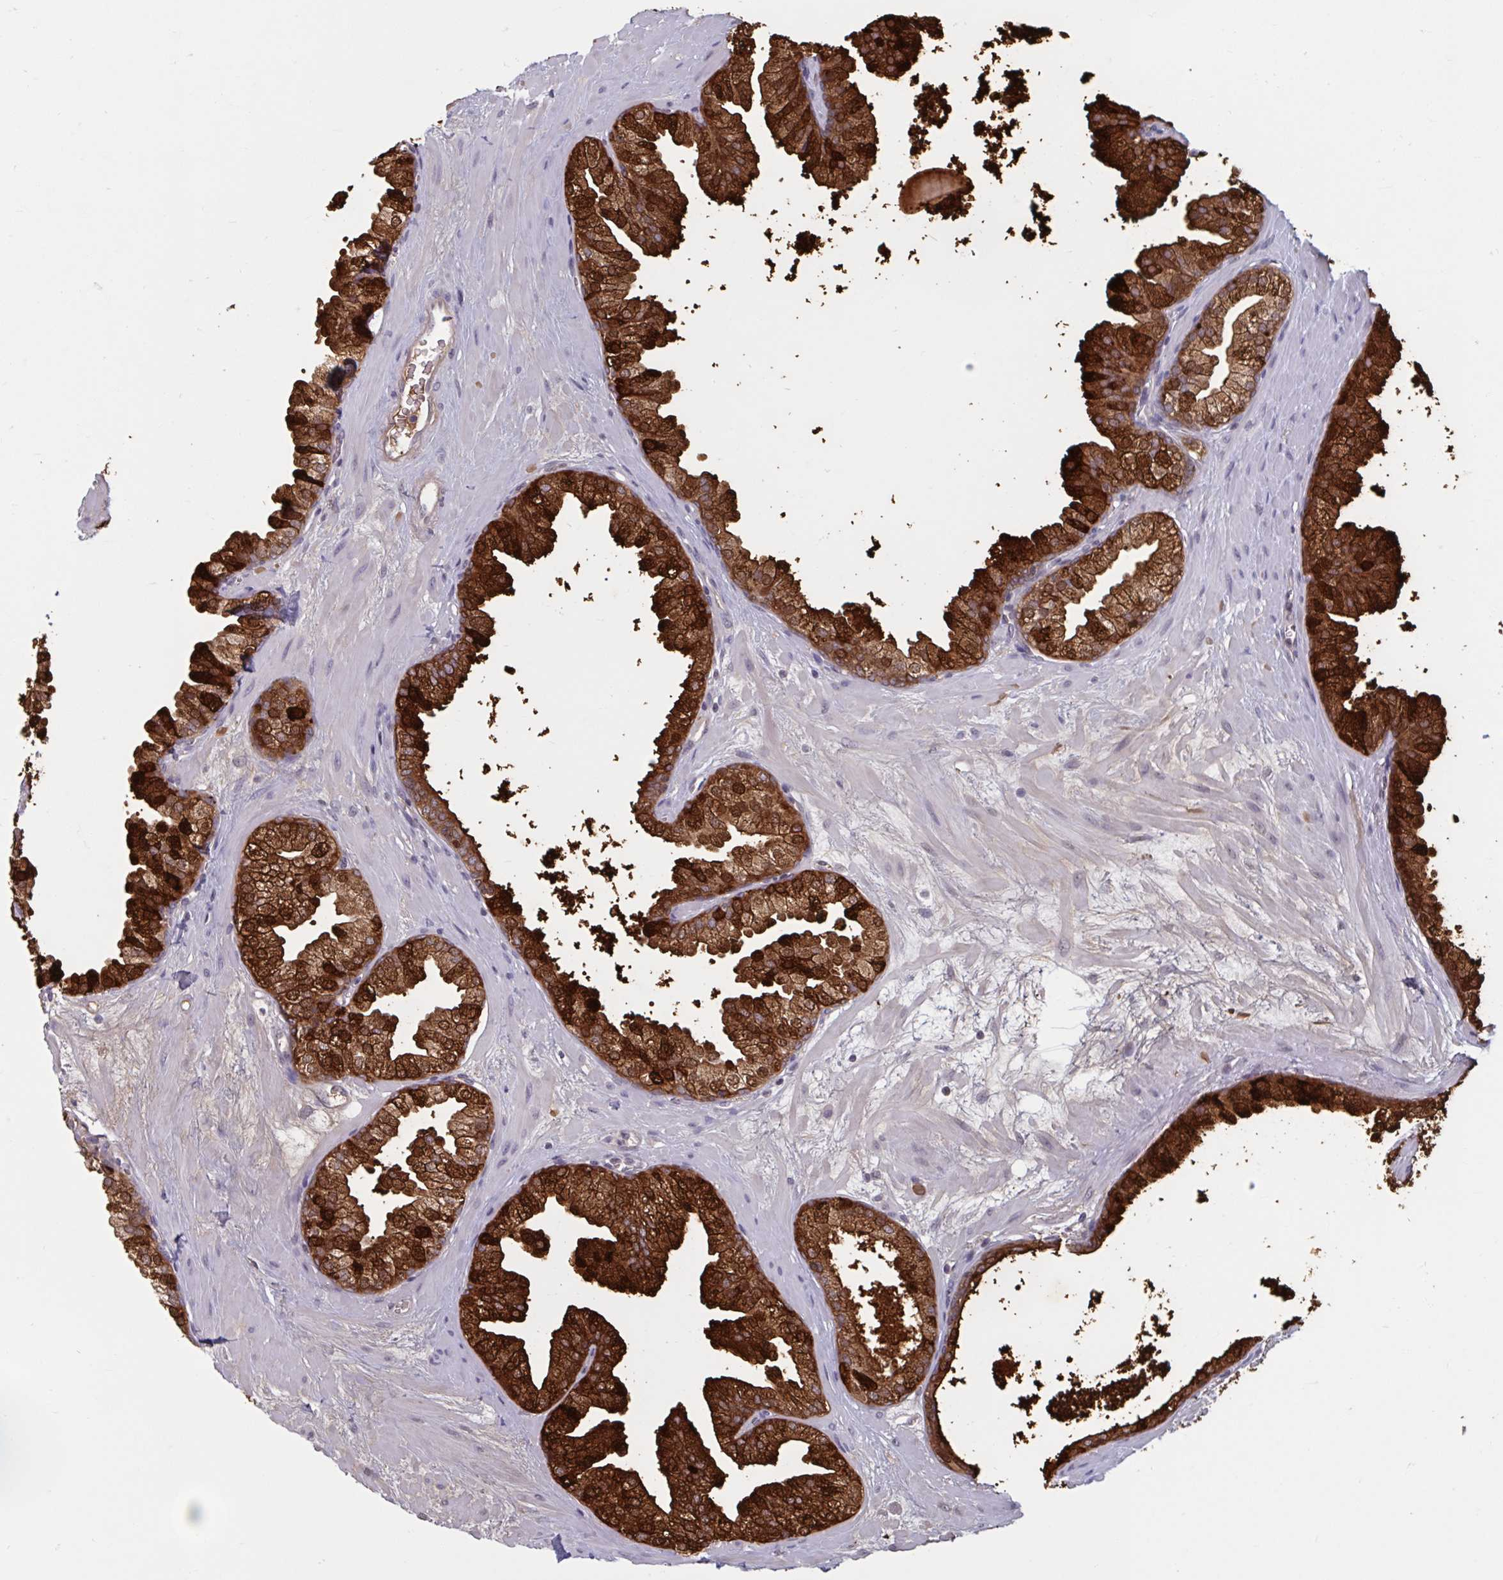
{"staining": {"intensity": "strong", "quantity": ">75%", "location": "cytoplasmic/membranous"}, "tissue": "prostate", "cell_type": "Glandular cells", "image_type": "normal", "snomed": [{"axis": "morphology", "description": "Normal tissue, NOS"}, {"axis": "topography", "description": "Prostate"}, {"axis": "topography", "description": "Peripheral nerve tissue"}], "caption": "A high-resolution histopathology image shows IHC staining of benign prostate, which demonstrates strong cytoplasmic/membranous staining in approximately >75% of glandular cells. (DAB IHC with brightfield microscopy, high magnification).", "gene": "MSMB", "patient": {"sex": "male", "age": 61}}